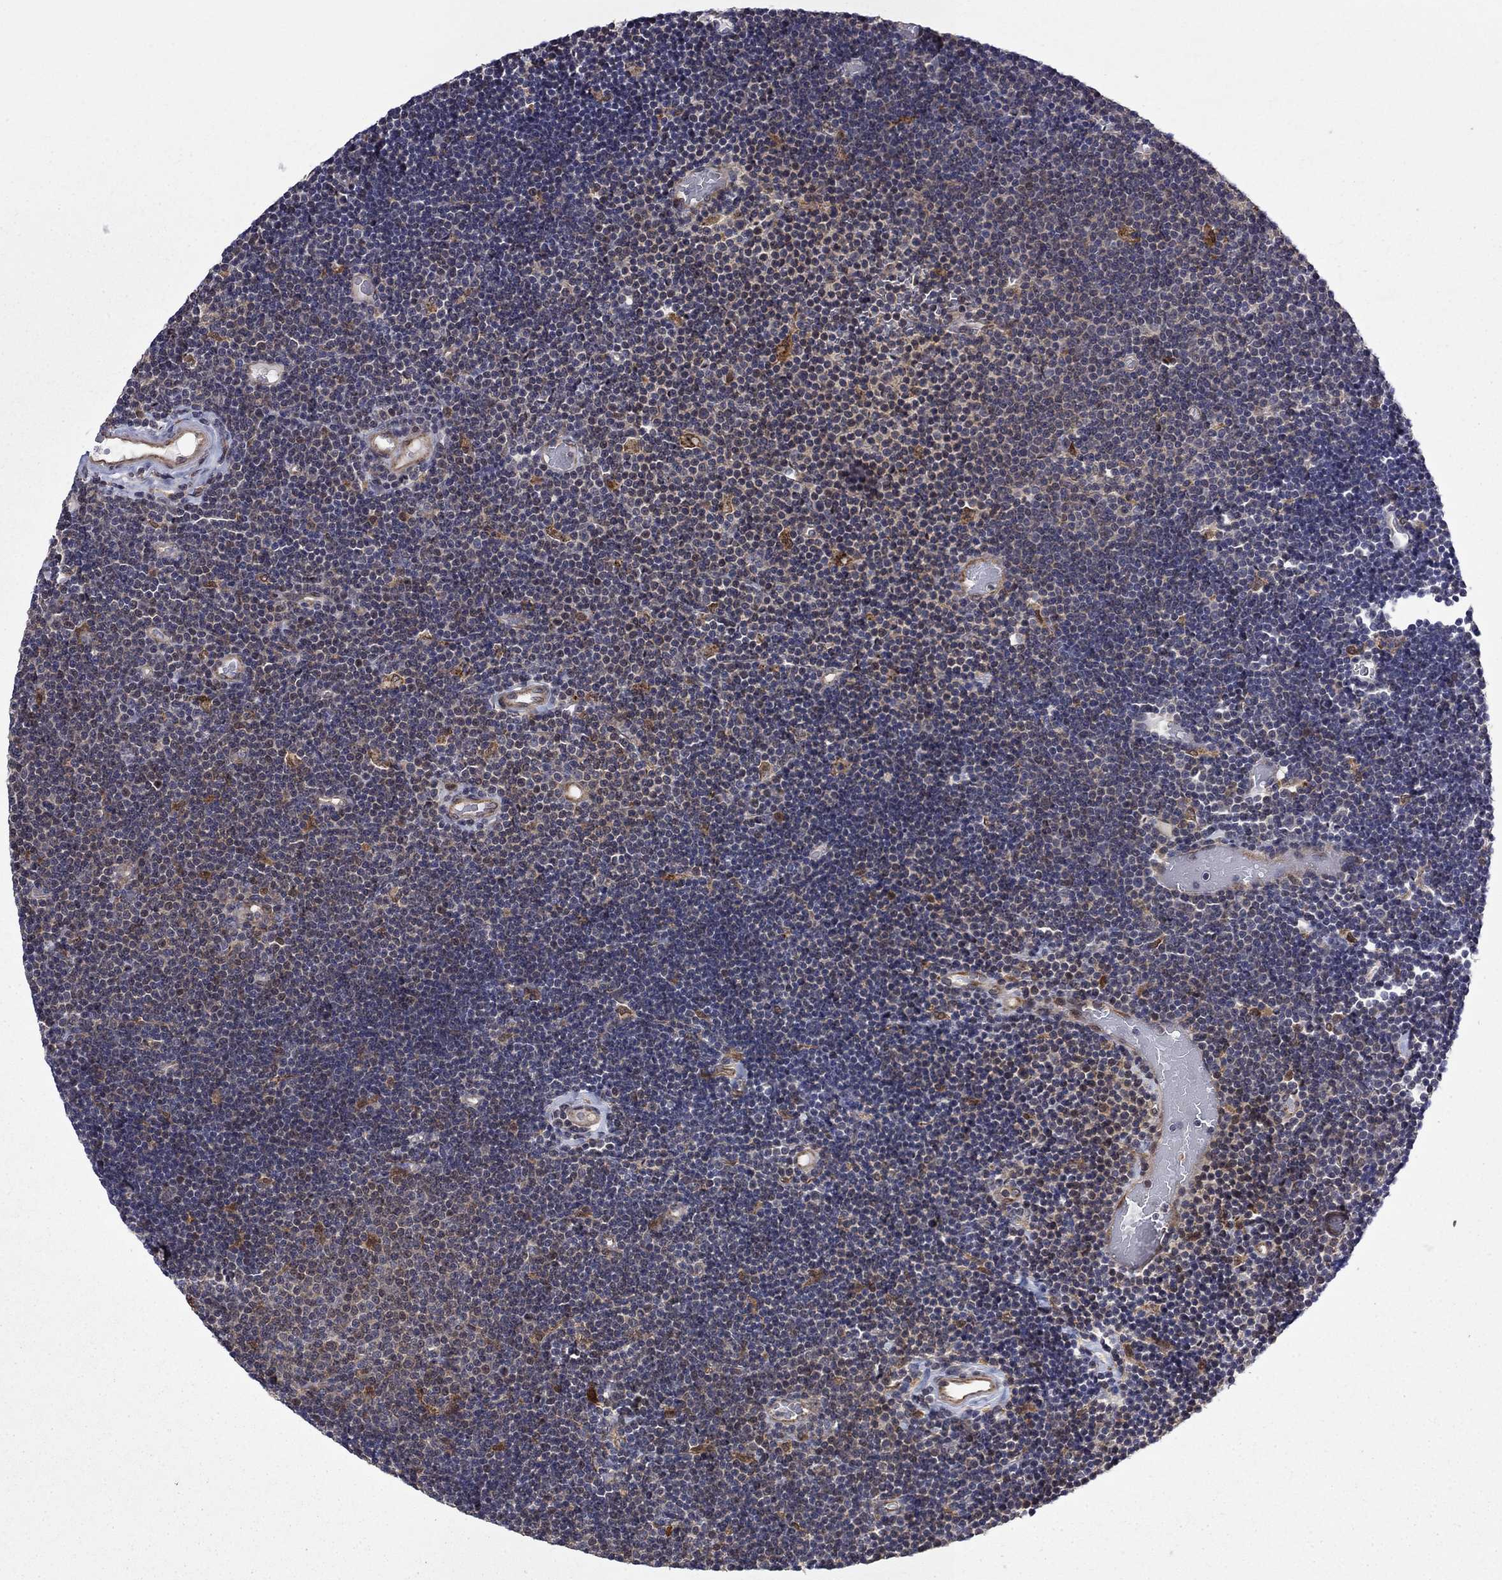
{"staining": {"intensity": "negative", "quantity": "none", "location": "none"}, "tissue": "lymphoma", "cell_type": "Tumor cells", "image_type": "cancer", "snomed": [{"axis": "morphology", "description": "Malignant lymphoma, non-Hodgkin's type, Low grade"}, {"axis": "topography", "description": "Brain"}], "caption": "DAB (3,3'-diaminobenzidine) immunohistochemical staining of human lymphoma exhibits no significant positivity in tumor cells.", "gene": "TPMT", "patient": {"sex": "female", "age": 66}}